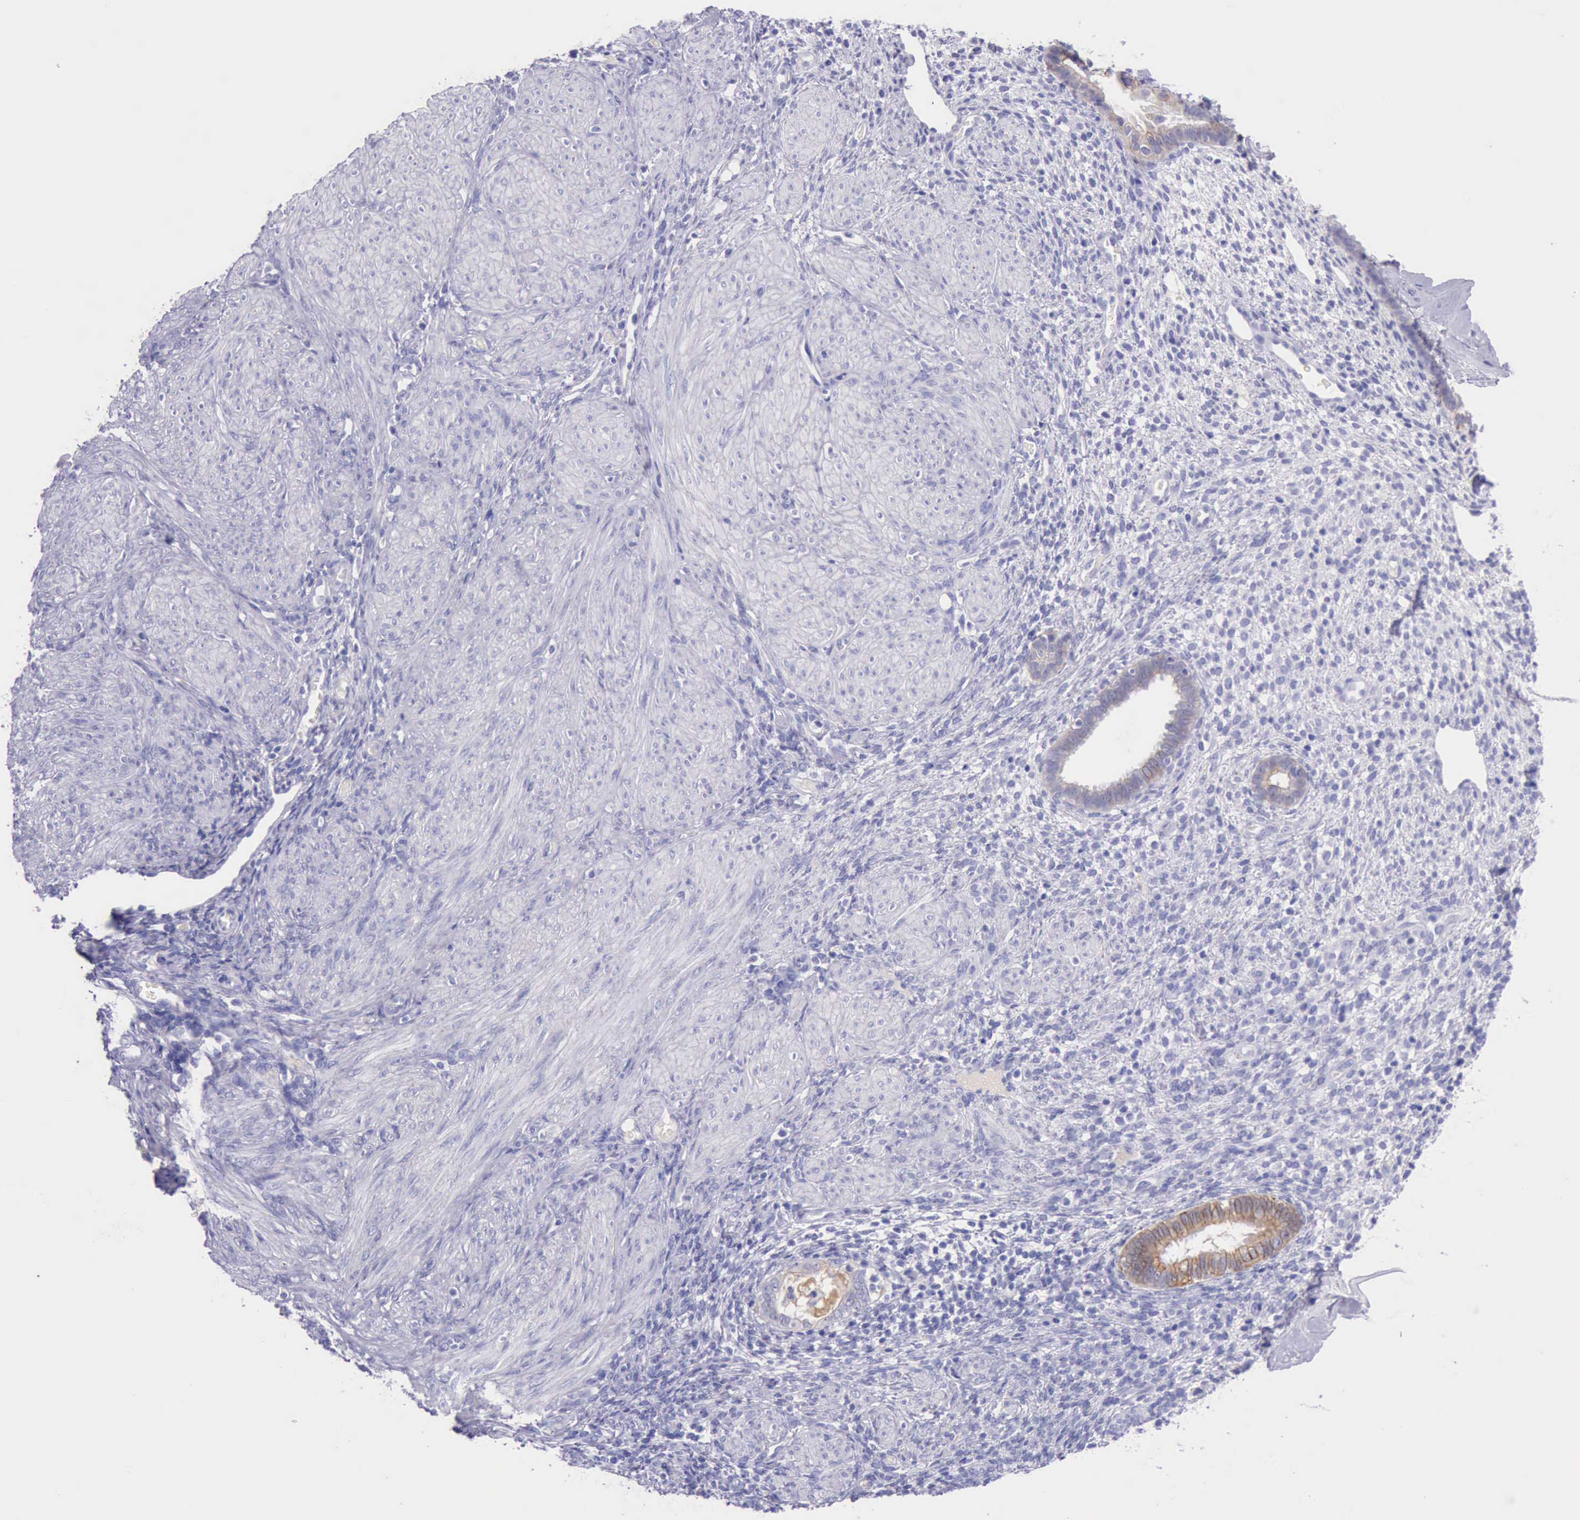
{"staining": {"intensity": "negative", "quantity": "none", "location": "none"}, "tissue": "endometrium", "cell_type": "Cells in endometrial stroma", "image_type": "normal", "snomed": [{"axis": "morphology", "description": "Normal tissue, NOS"}, {"axis": "topography", "description": "Endometrium"}], "caption": "This is an immunohistochemistry (IHC) micrograph of unremarkable endometrium. There is no expression in cells in endometrial stroma.", "gene": "KRT8", "patient": {"sex": "female", "age": 72}}